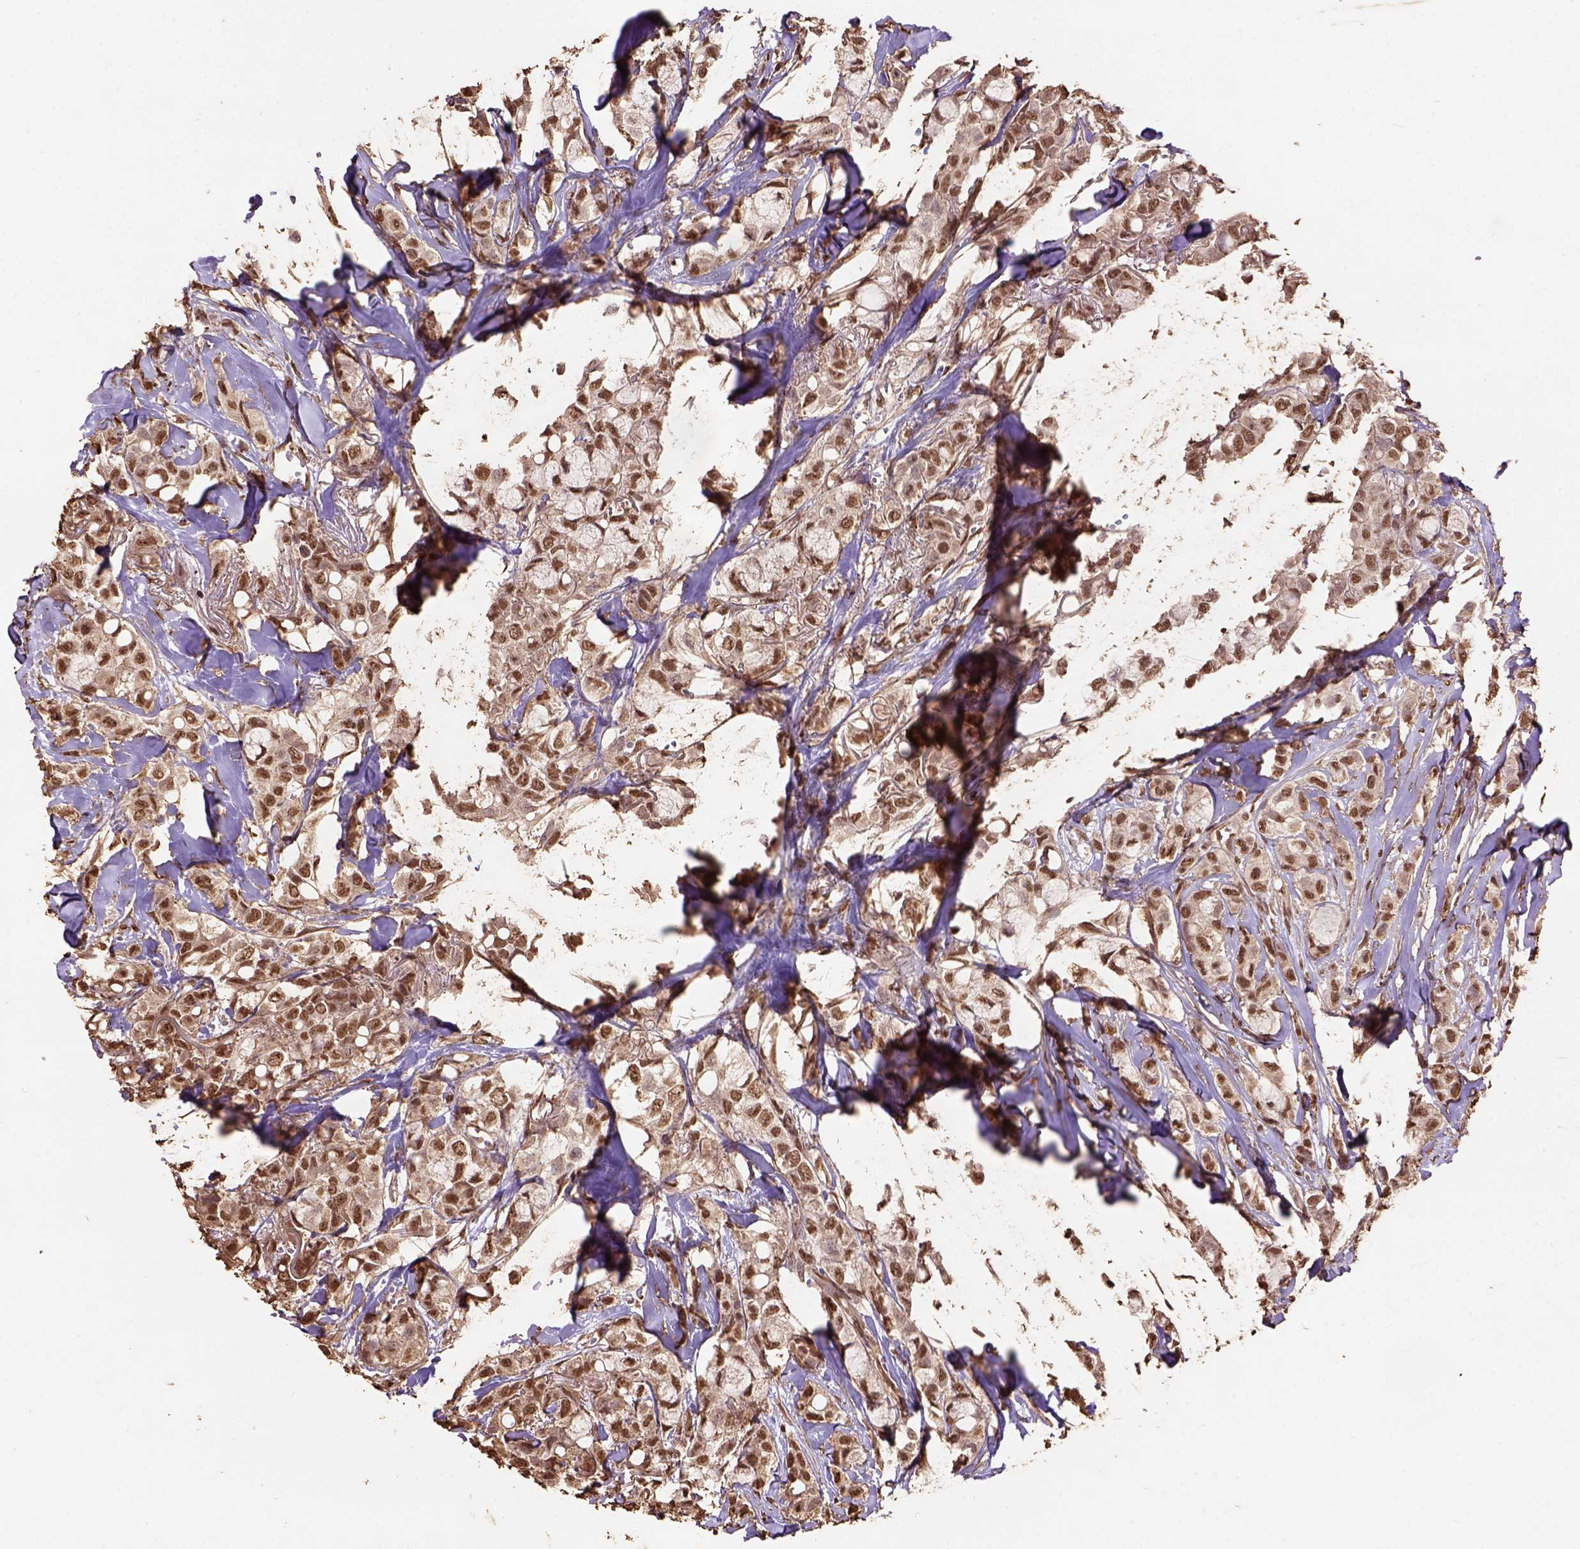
{"staining": {"intensity": "moderate", "quantity": ">75%", "location": "nuclear"}, "tissue": "breast cancer", "cell_type": "Tumor cells", "image_type": "cancer", "snomed": [{"axis": "morphology", "description": "Duct carcinoma"}, {"axis": "topography", "description": "Breast"}], "caption": "A medium amount of moderate nuclear positivity is appreciated in approximately >75% of tumor cells in breast cancer tissue. (Brightfield microscopy of DAB IHC at high magnification).", "gene": "CSTF2T", "patient": {"sex": "female", "age": 85}}